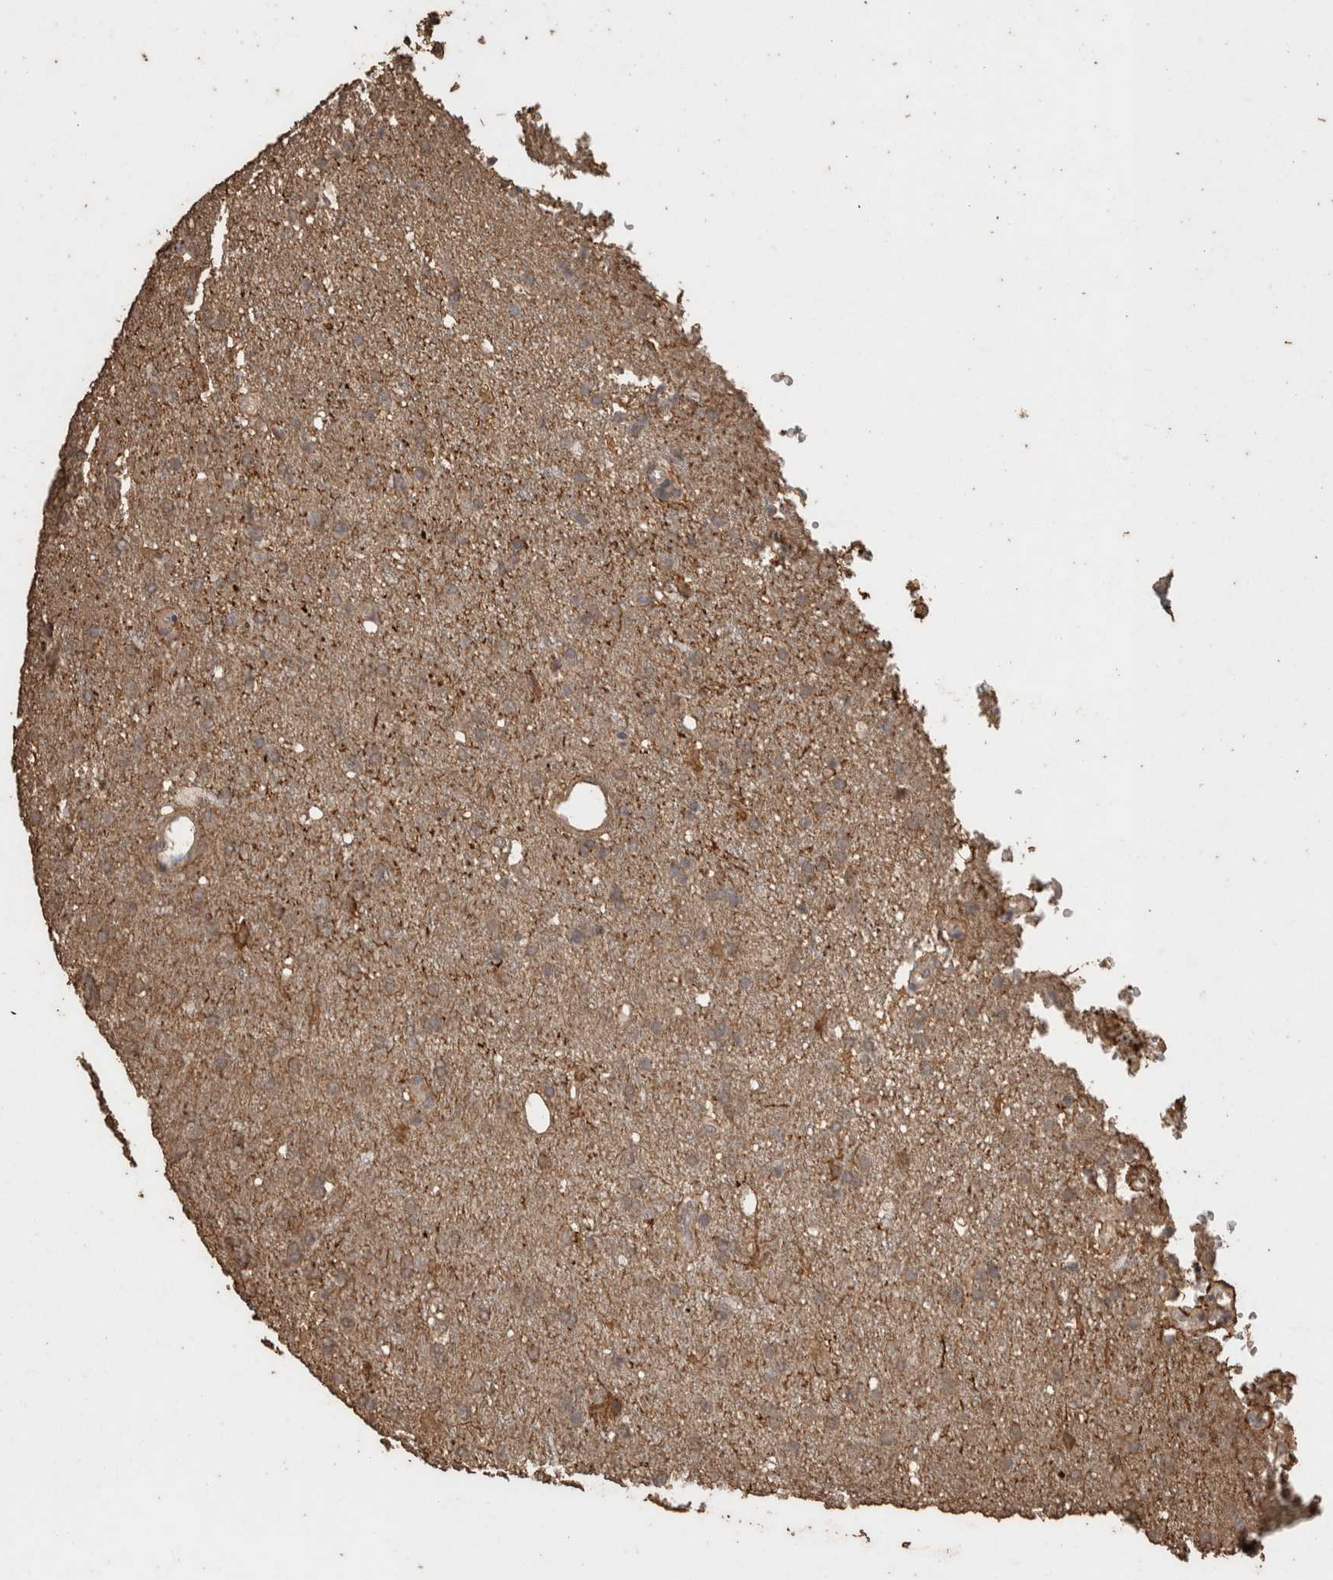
{"staining": {"intensity": "weak", "quantity": ">75%", "location": "cytoplasmic/membranous"}, "tissue": "glioma", "cell_type": "Tumor cells", "image_type": "cancer", "snomed": [{"axis": "morphology", "description": "Glioma, malignant, High grade"}, {"axis": "topography", "description": "Brain"}], "caption": "Protein expression by immunohistochemistry shows weak cytoplasmic/membranous expression in about >75% of tumor cells in glioma.", "gene": "CX3CL1", "patient": {"sex": "female", "age": 58}}